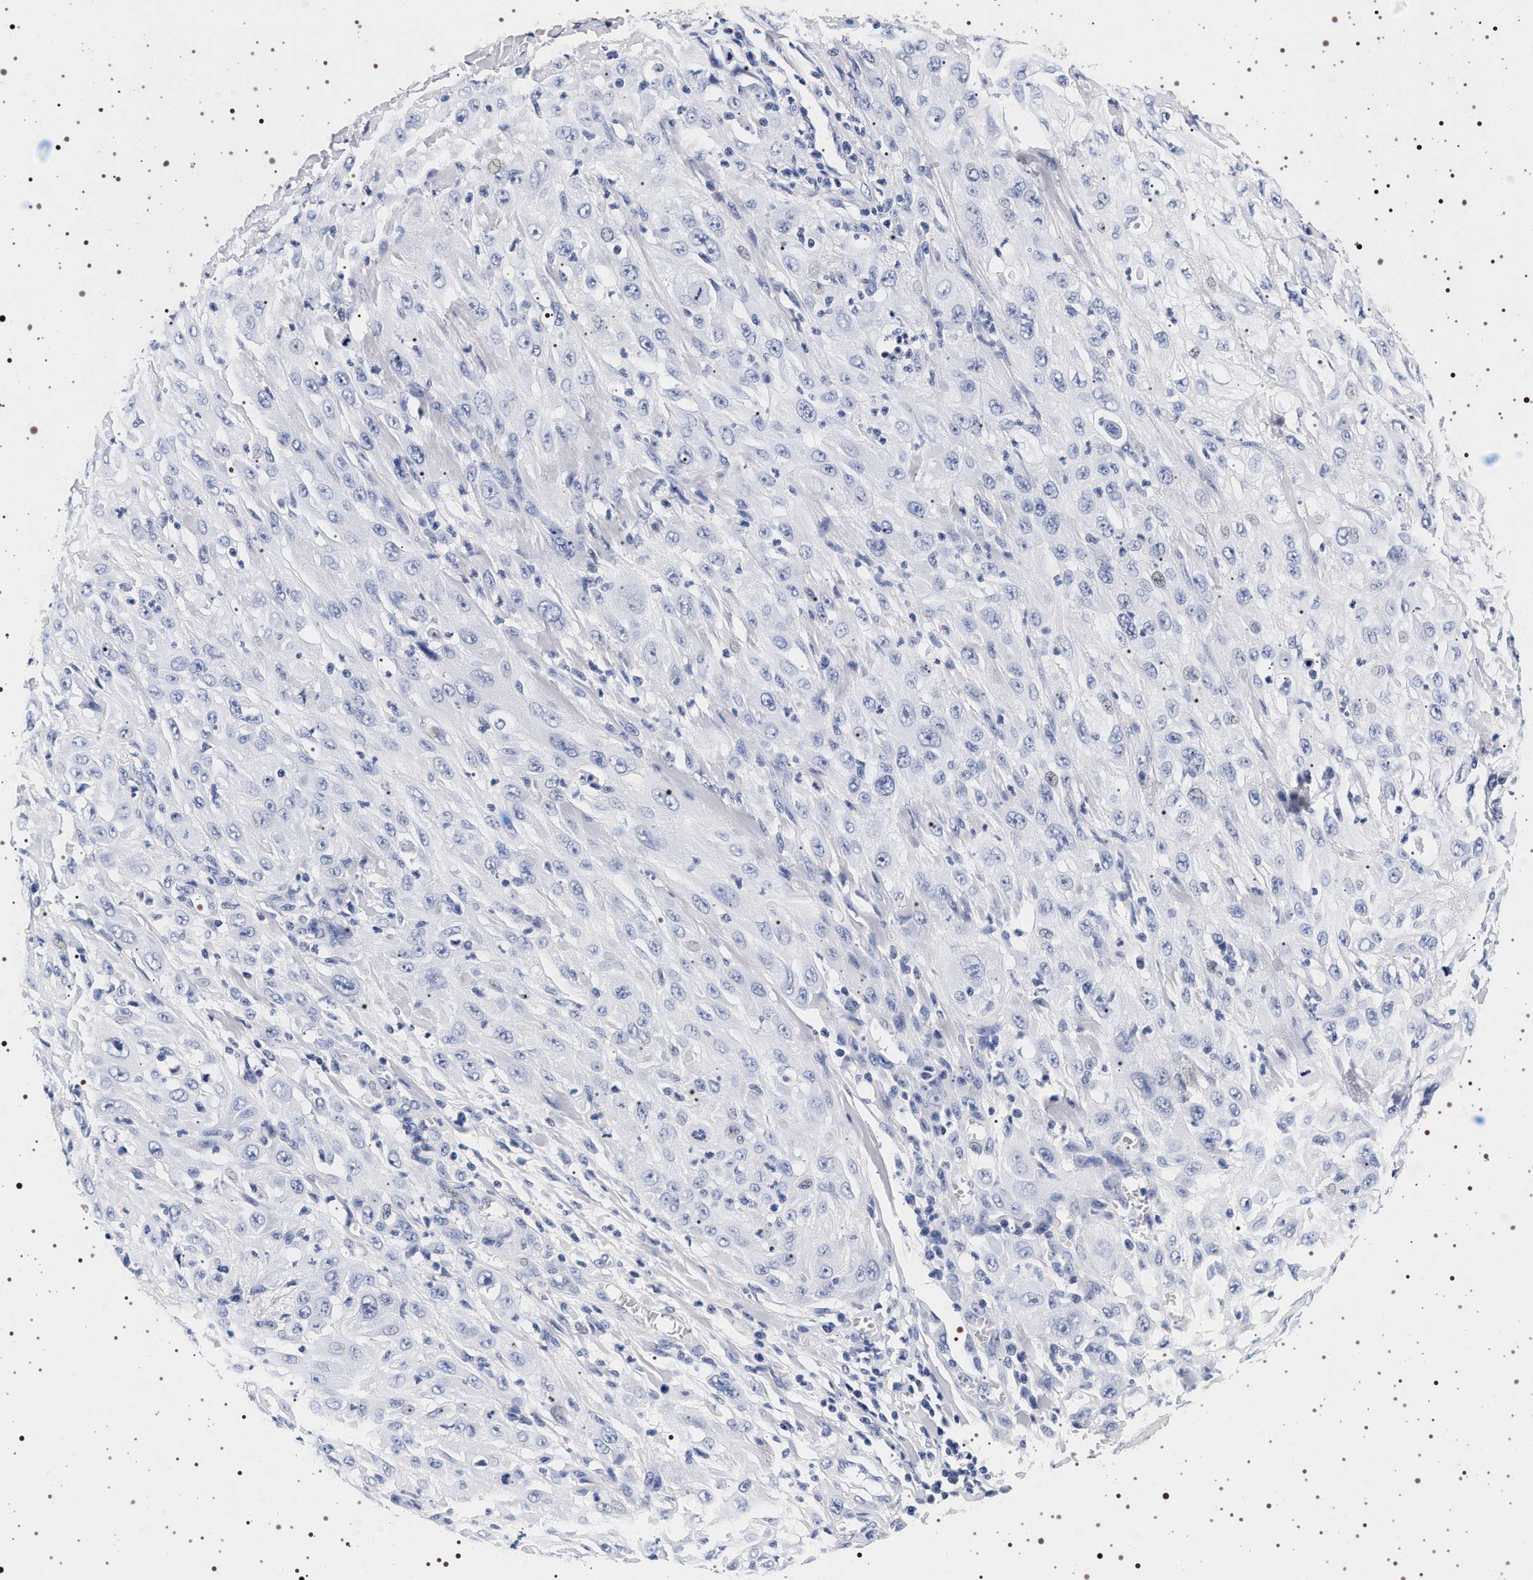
{"staining": {"intensity": "negative", "quantity": "none", "location": "none"}, "tissue": "skin cancer", "cell_type": "Tumor cells", "image_type": "cancer", "snomed": [{"axis": "morphology", "description": "Squamous cell carcinoma, NOS"}, {"axis": "morphology", "description": "Squamous cell carcinoma, metastatic, NOS"}, {"axis": "topography", "description": "Skin"}, {"axis": "topography", "description": "Lymph node"}], "caption": "Immunohistochemistry micrograph of skin cancer (metastatic squamous cell carcinoma) stained for a protein (brown), which demonstrates no expression in tumor cells.", "gene": "SYN1", "patient": {"sex": "male", "age": 75}}